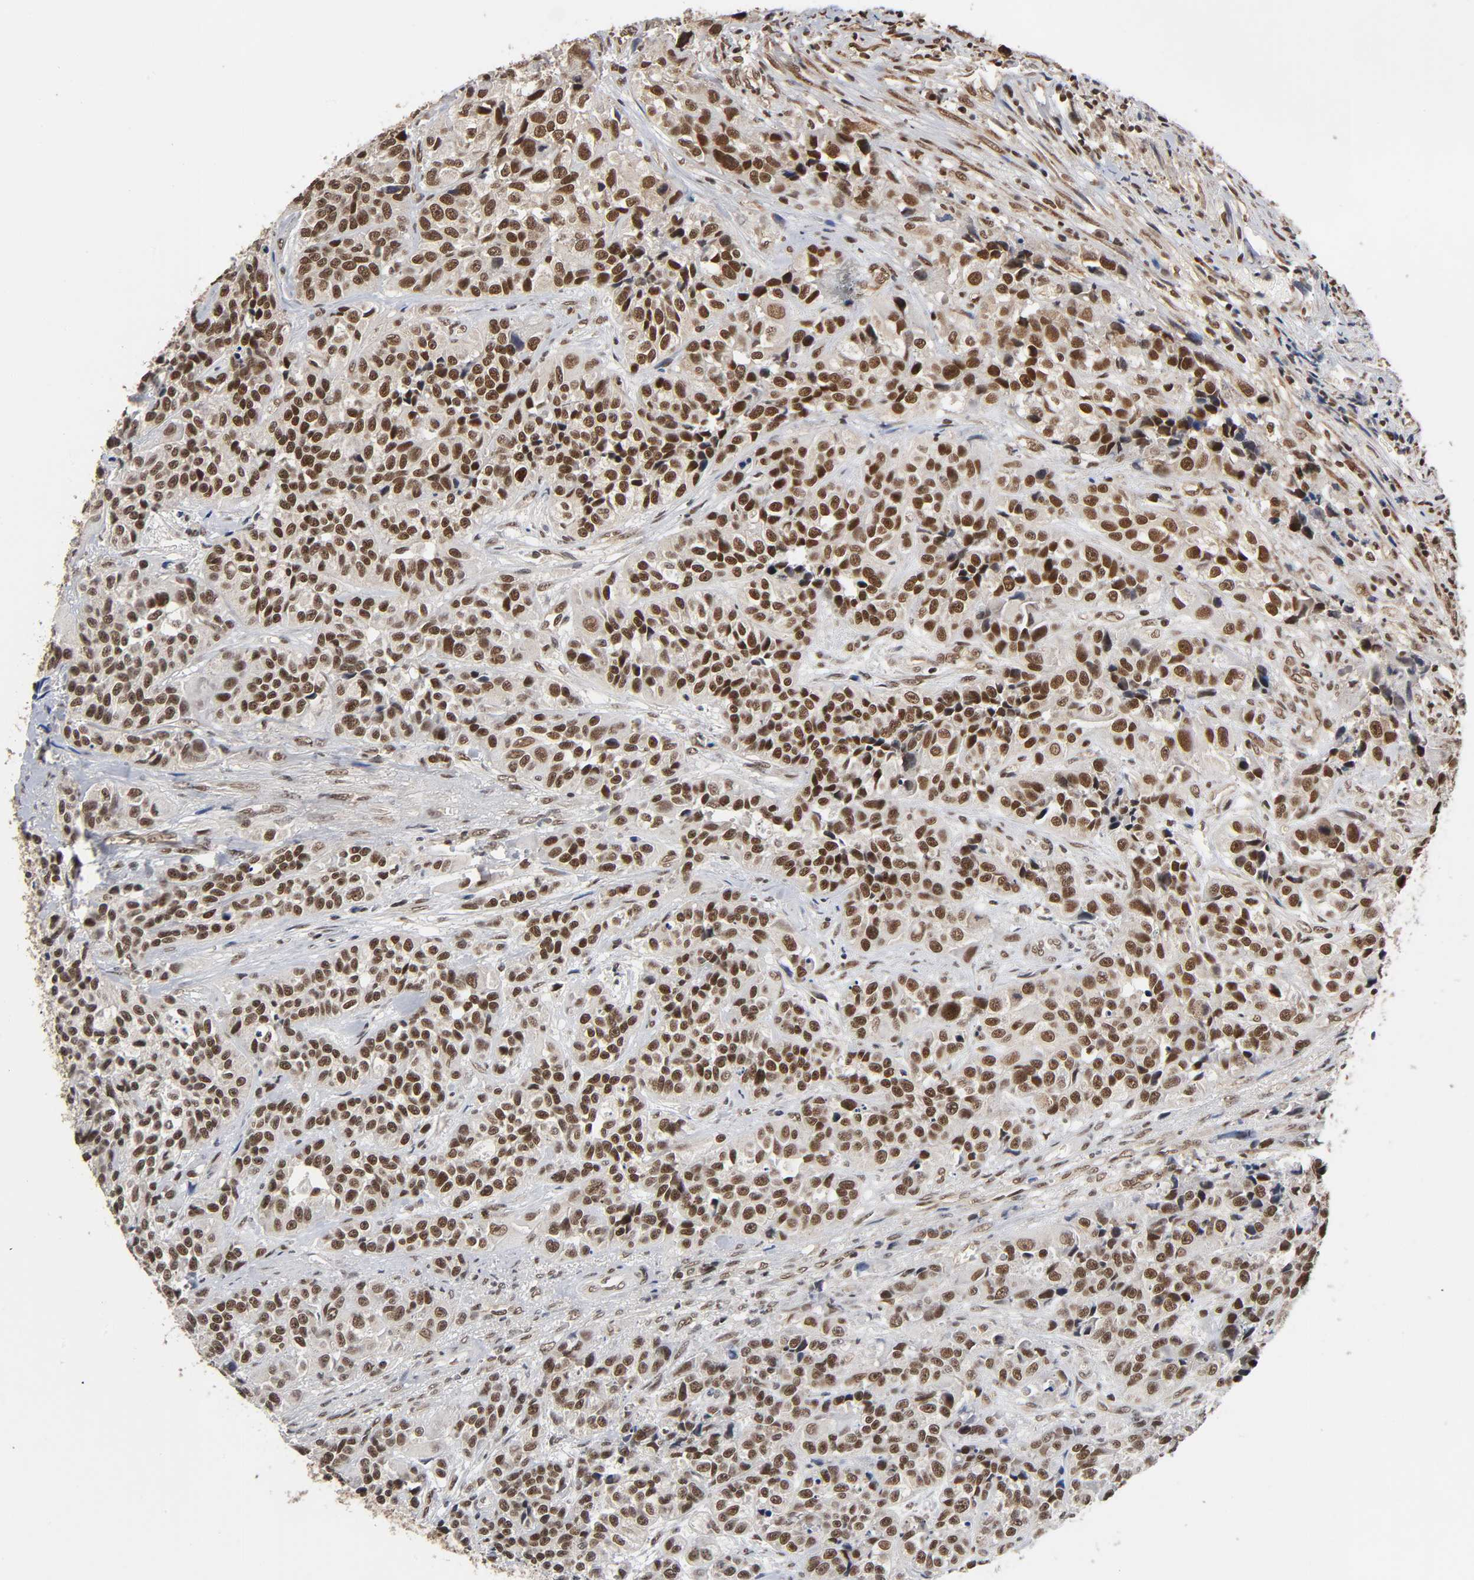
{"staining": {"intensity": "strong", "quantity": "25%-75%", "location": "cytoplasmic/membranous,nuclear"}, "tissue": "urothelial cancer", "cell_type": "Tumor cells", "image_type": "cancer", "snomed": [{"axis": "morphology", "description": "Urothelial carcinoma, High grade"}, {"axis": "topography", "description": "Urinary bladder"}], "caption": "This histopathology image demonstrates urothelial carcinoma (high-grade) stained with IHC to label a protein in brown. The cytoplasmic/membranous and nuclear of tumor cells show strong positivity for the protein. Nuclei are counter-stained blue.", "gene": "ZNF384", "patient": {"sex": "female", "age": 81}}